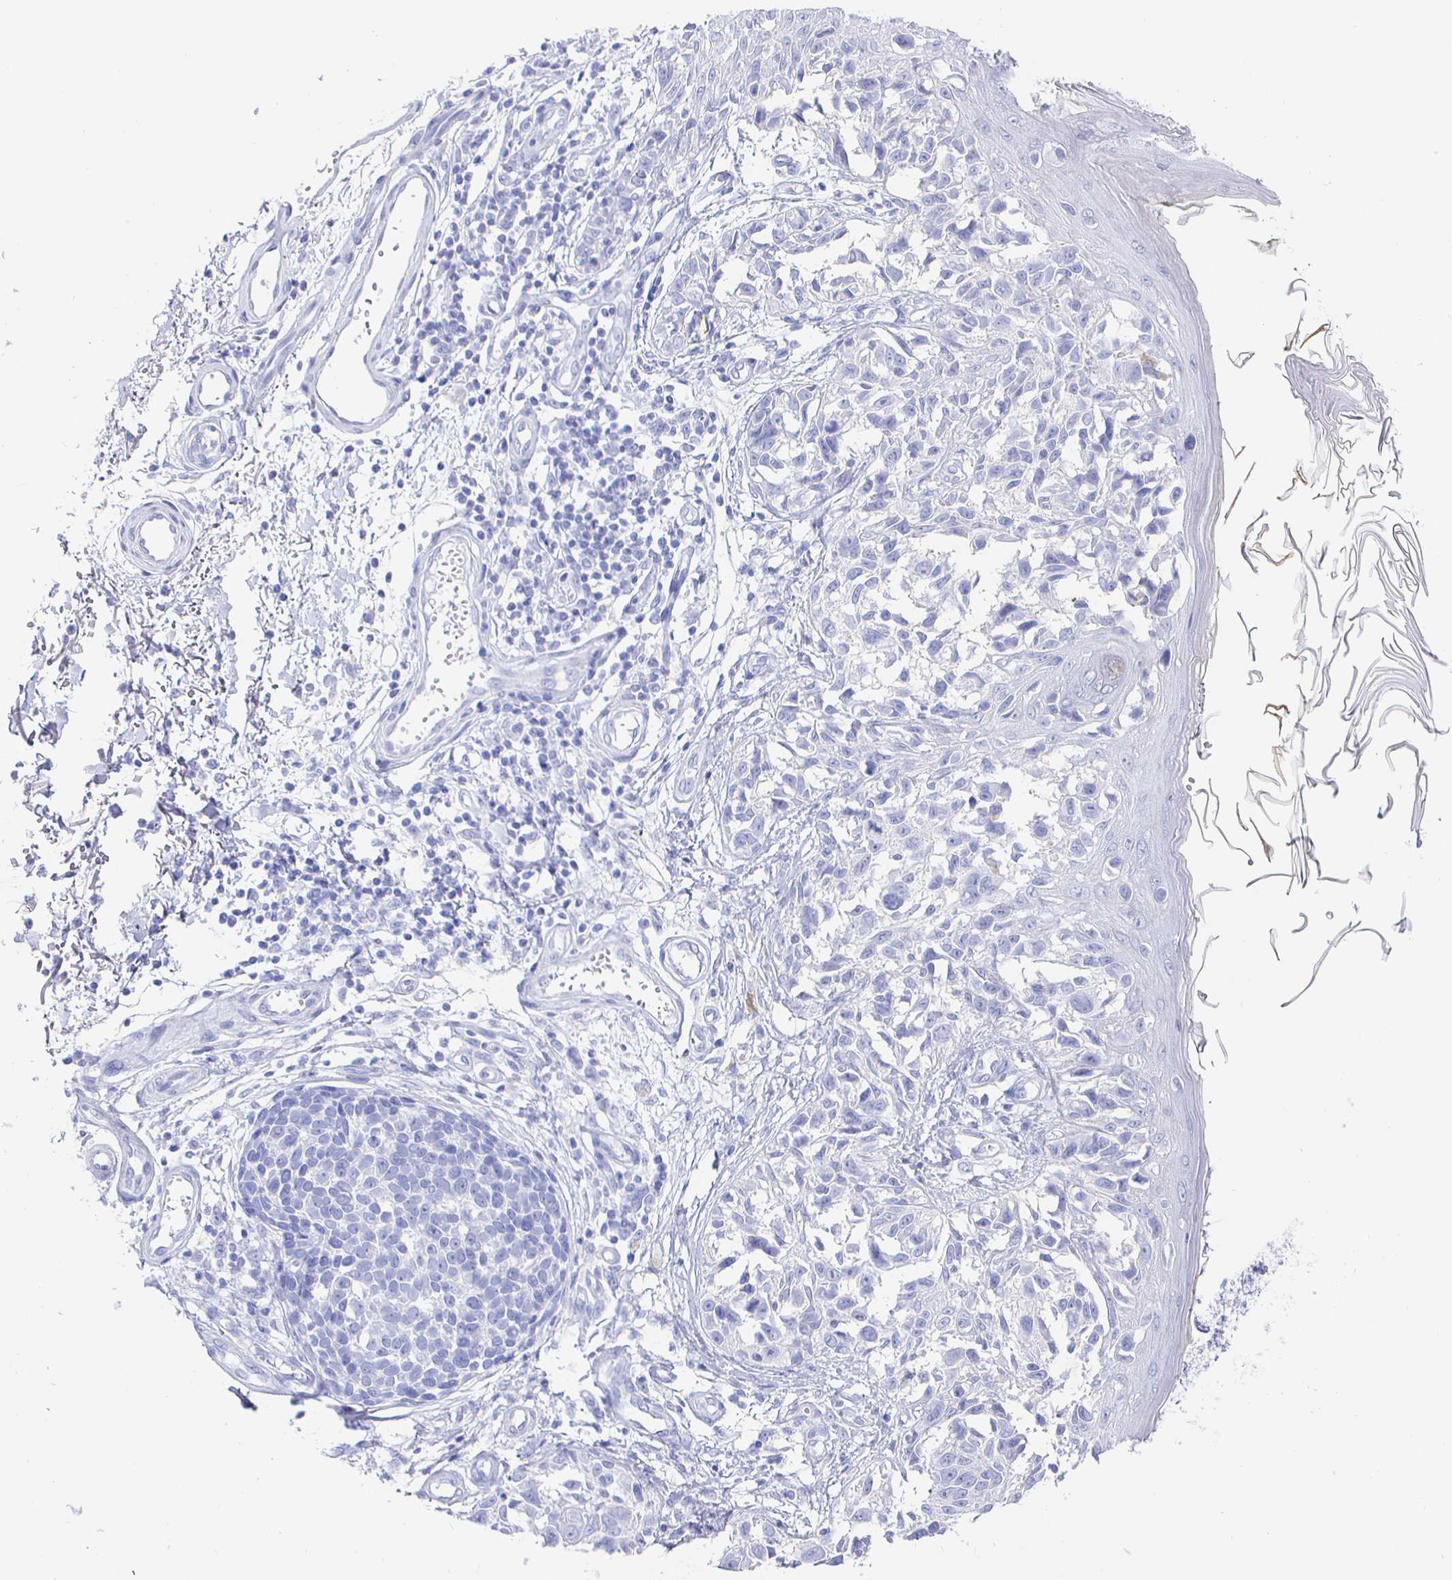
{"staining": {"intensity": "negative", "quantity": "none", "location": "none"}, "tissue": "melanoma", "cell_type": "Tumor cells", "image_type": "cancer", "snomed": [{"axis": "morphology", "description": "Malignant melanoma, NOS"}, {"axis": "topography", "description": "Skin"}], "caption": "The image reveals no significant expression in tumor cells of melanoma.", "gene": "CLCA1", "patient": {"sex": "male", "age": 73}}